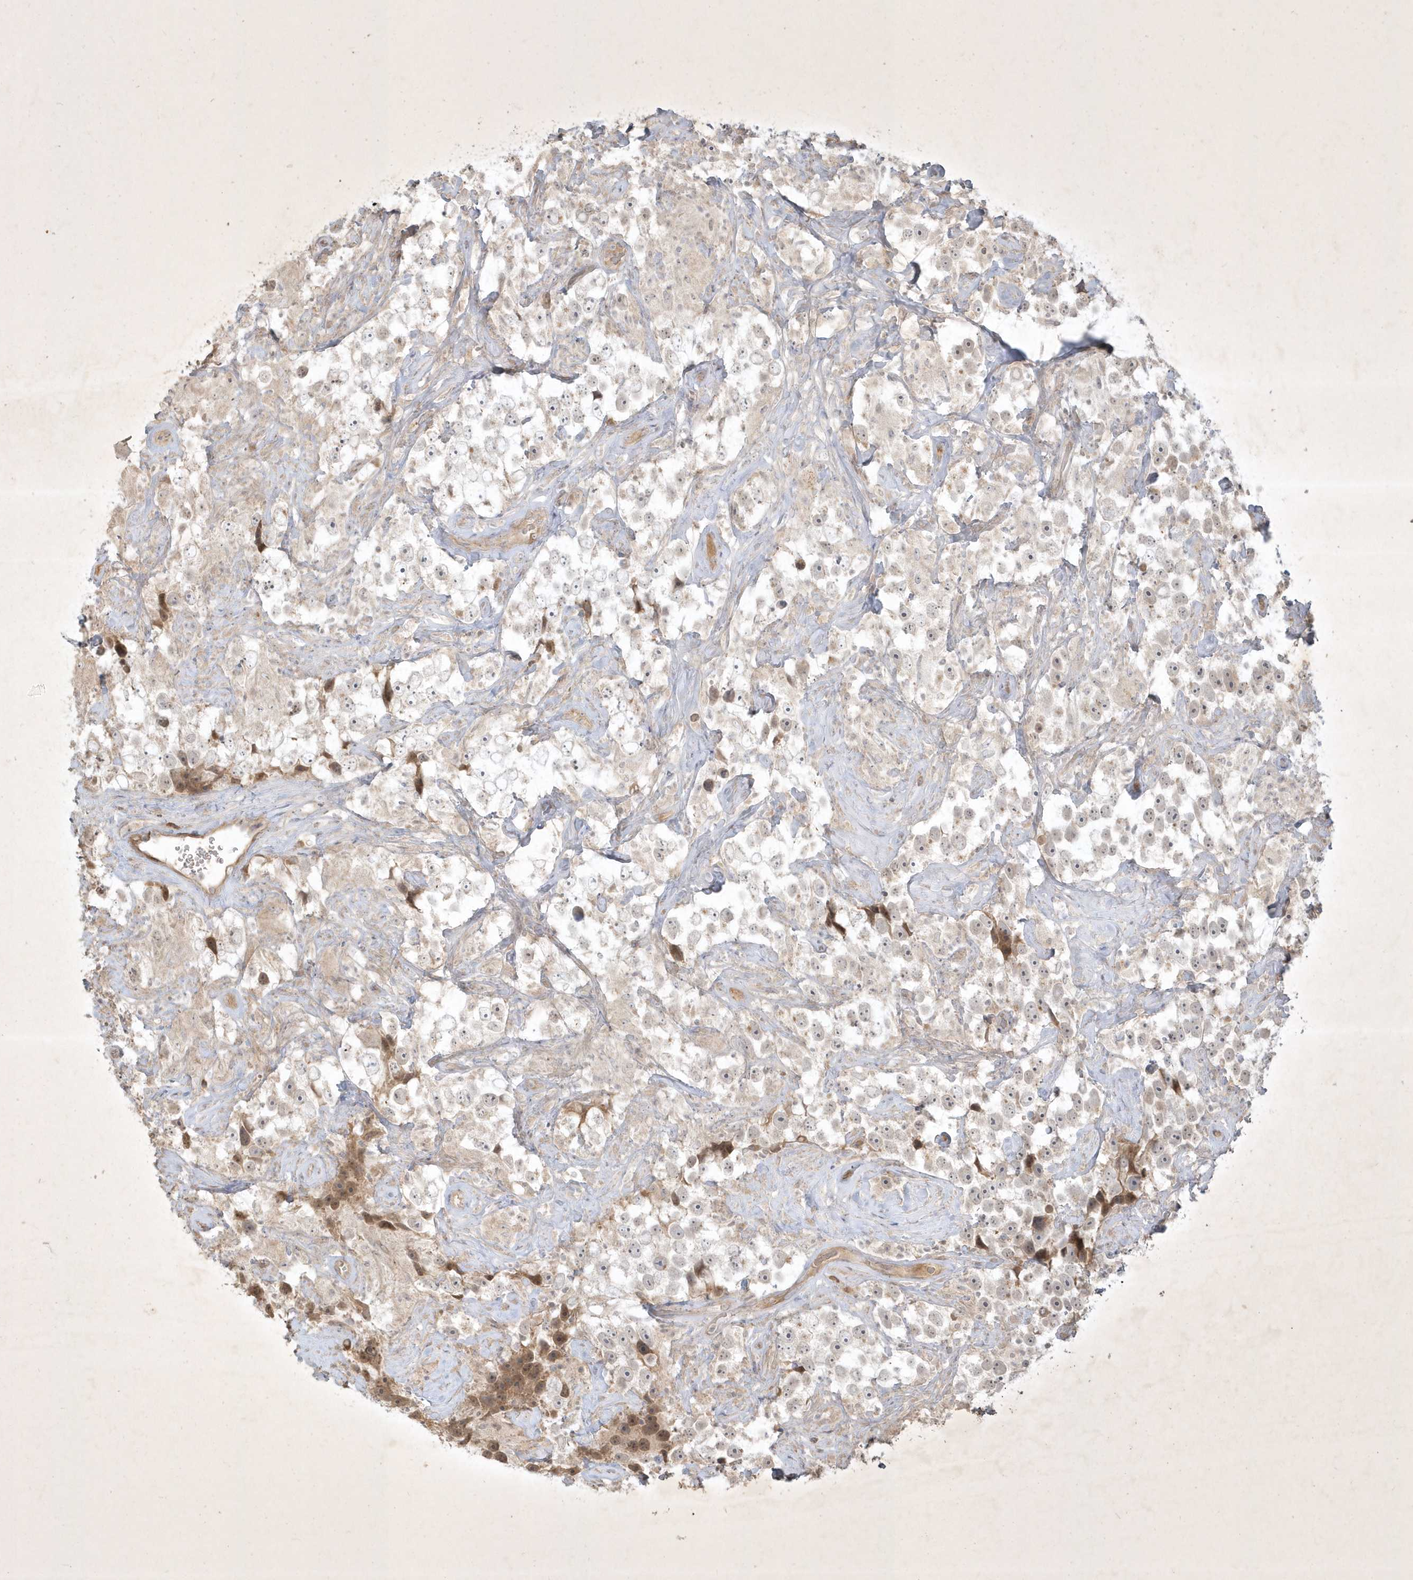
{"staining": {"intensity": "negative", "quantity": "none", "location": "none"}, "tissue": "testis cancer", "cell_type": "Tumor cells", "image_type": "cancer", "snomed": [{"axis": "morphology", "description": "Seminoma, NOS"}, {"axis": "topography", "description": "Testis"}], "caption": "Tumor cells are negative for protein expression in human seminoma (testis). Brightfield microscopy of IHC stained with DAB (3,3'-diaminobenzidine) (brown) and hematoxylin (blue), captured at high magnification.", "gene": "BOD1", "patient": {"sex": "male", "age": 49}}